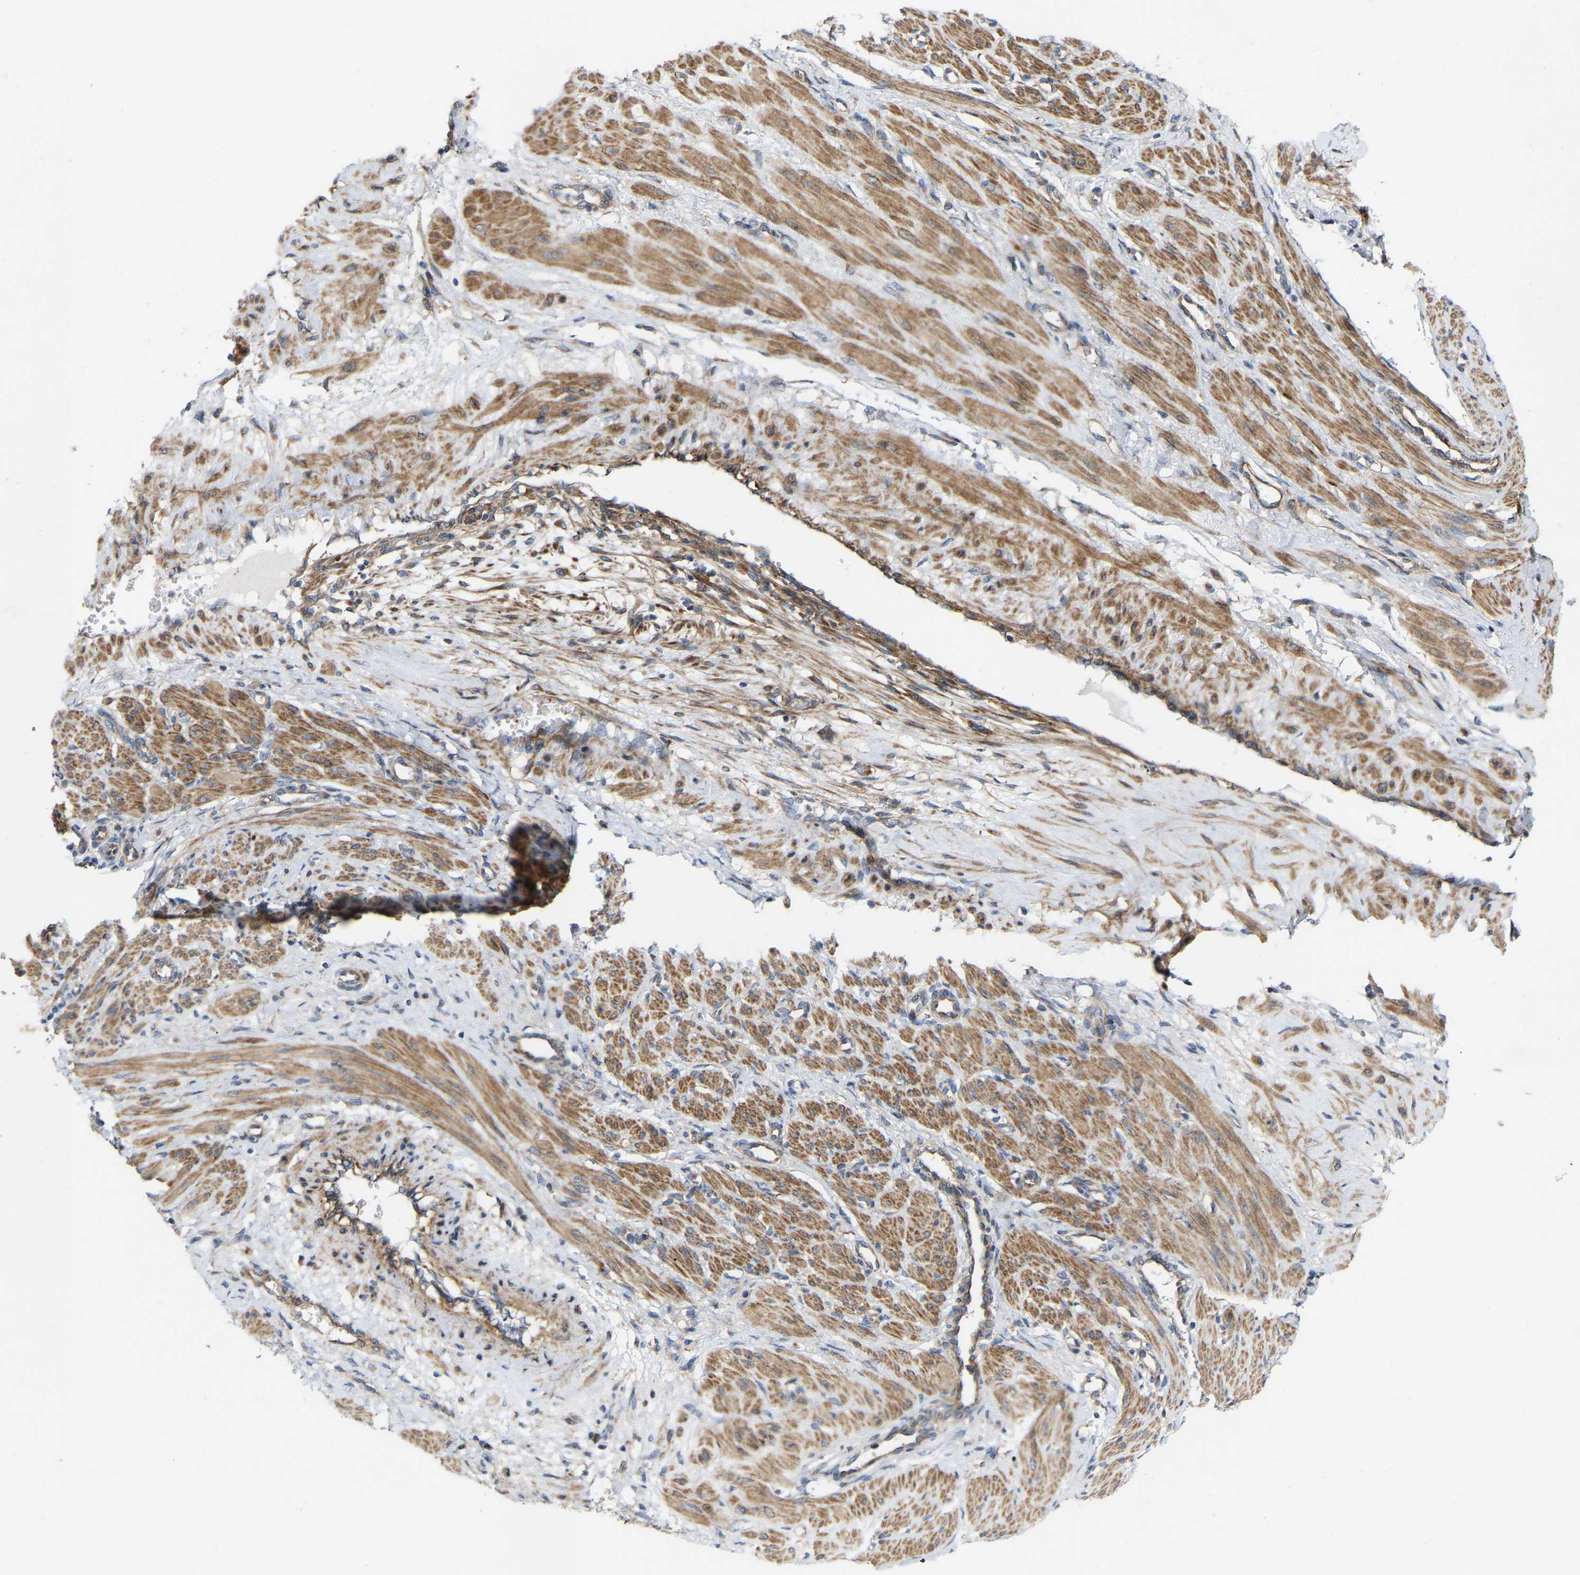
{"staining": {"intensity": "moderate", "quantity": ">75%", "location": "cytoplasmic/membranous"}, "tissue": "smooth muscle", "cell_type": "Smooth muscle cells", "image_type": "normal", "snomed": [{"axis": "morphology", "description": "Normal tissue, NOS"}, {"axis": "topography", "description": "Endometrium"}], "caption": "DAB immunohistochemical staining of benign human smooth muscle displays moderate cytoplasmic/membranous protein expression in about >75% of smooth muscle cells. (brown staining indicates protein expression, while blue staining denotes nuclei).", "gene": "TOR1B", "patient": {"sex": "female", "age": 33}}